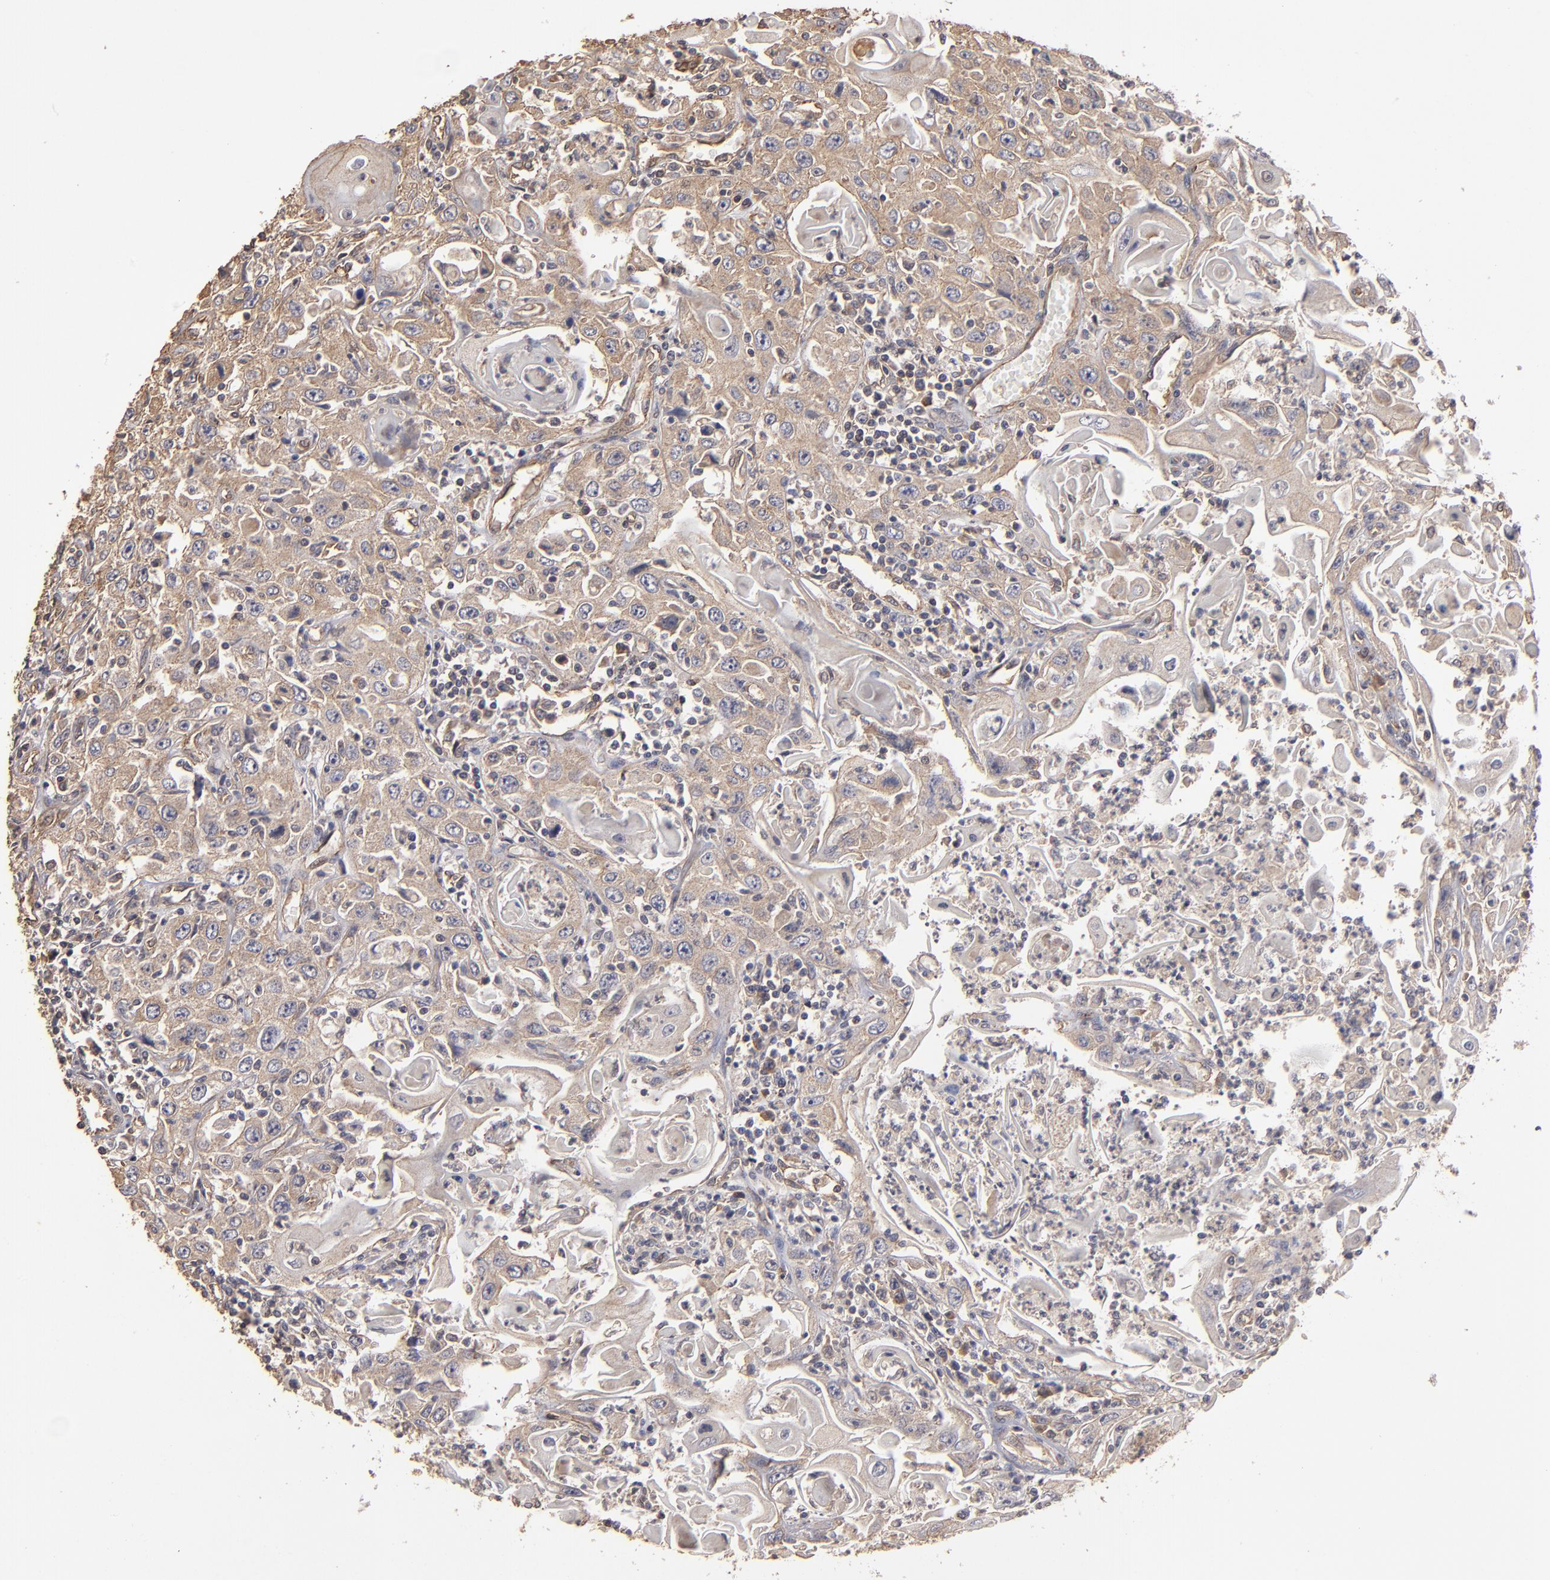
{"staining": {"intensity": "weak", "quantity": ">75%", "location": "cytoplasmic/membranous"}, "tissue": "head and neck cancer", "cell_type": "Tumor cells", "image_type": "cancer", "snomed": [{"axis": "morphology", "description": "Squamous cell carcinoma, NOS"}, {"axis": "topography", "description": "Oral tissue"}, {"axis": "topography", "description": "Head-Neck"}], "caption": "Immunohistochemical staining of human head and neck squamous cell carcinoma demonstrates low levels of weak cytoplasmic/membranous positivity in about >75% of tumor cells.", "gene": "DMD", "patient": {"sex": "female", "age": 76}}